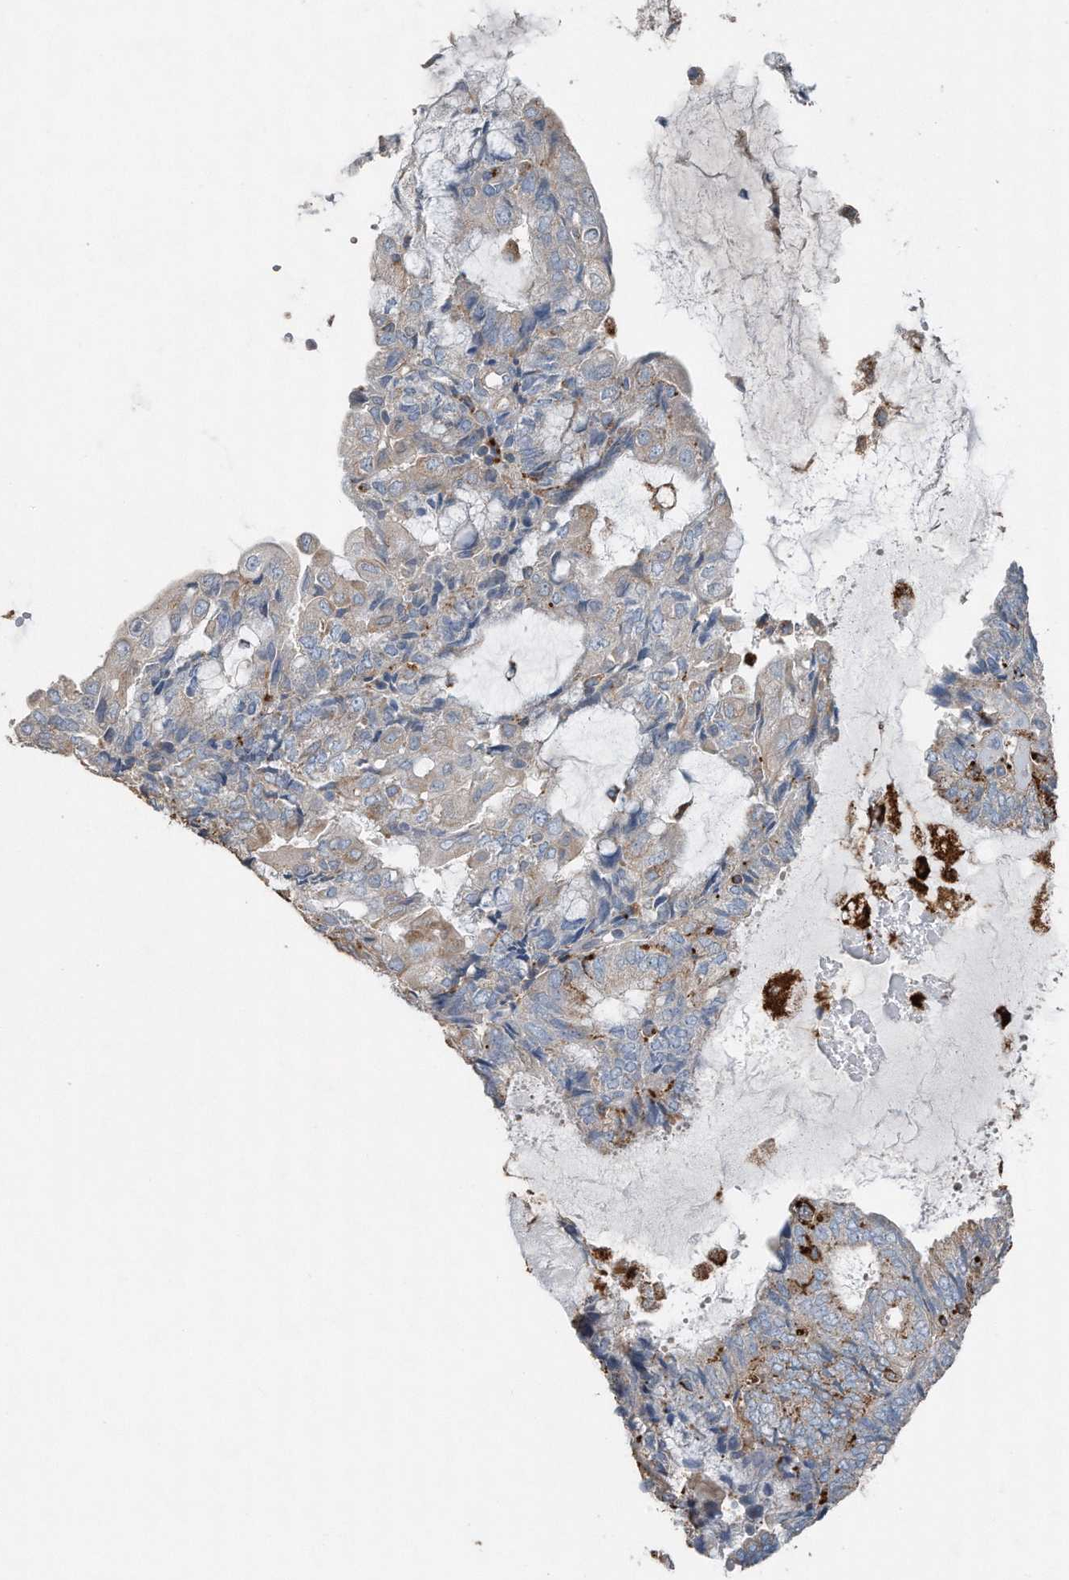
{"staining": {"intensity": "moderate", "quantity": "<25%", "location": "cytoplasmic/membranous"}, "tissue": "endometrial cancer", "cell_type": "Tumor cells", "image_type": "cancer", "snomed": [{"axis": "morphology", "description": "Adenocarcinoma, NOS"}, {"axis": "topography", "description": "Endometrium"}], "caption": "Endometrial cancer (adenocarcinoma) tissue demonstrates moderate cytoplasmic/membranous staining in approximately <25% of tumor cells, visualized by immunohistochemistry.", "gene": "ZNF772", "patient": {"sex": "female", "age": 81}}